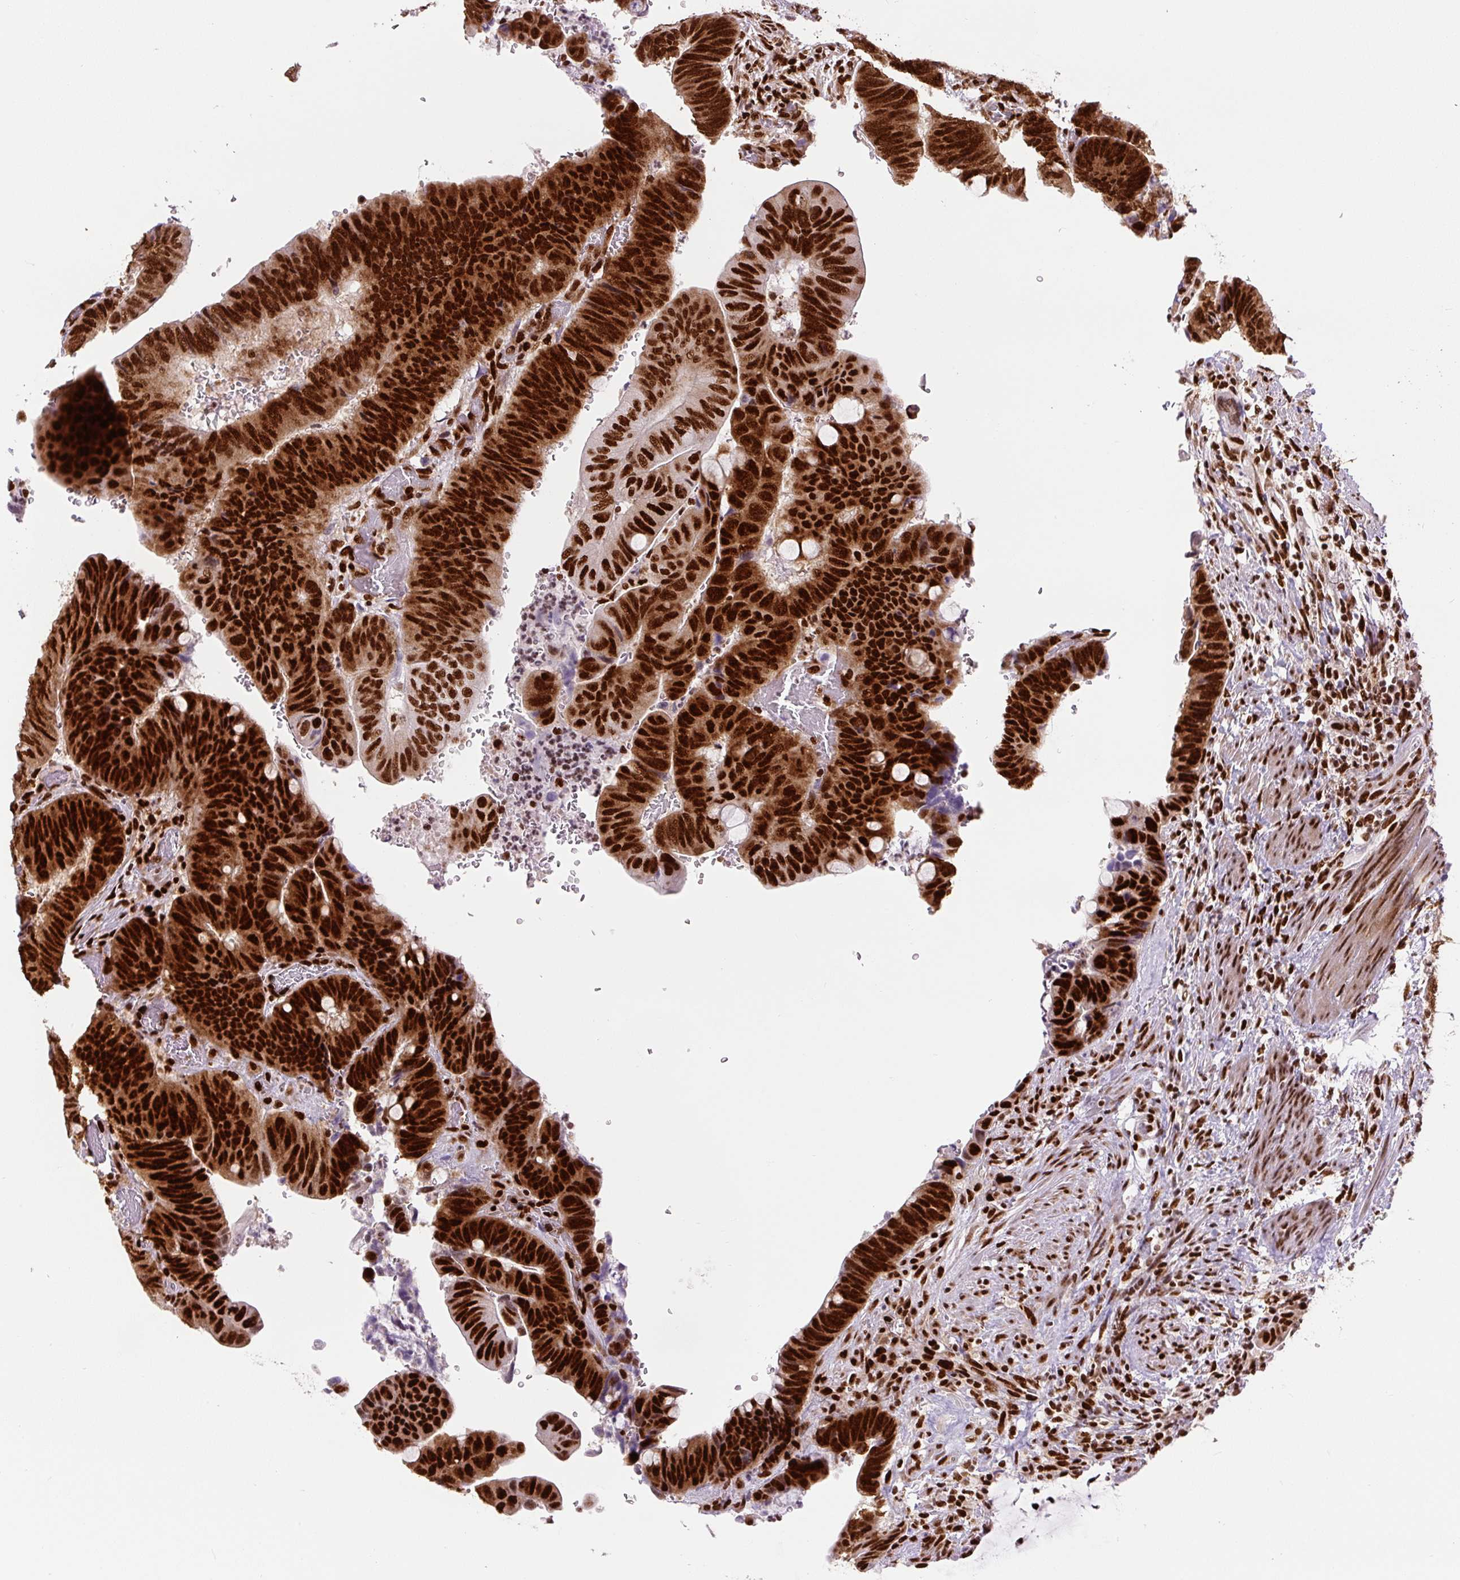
{"staining": {"intensity": "strong", "quantity": ">75%", "location": "nuclear"}, "tissue": "colorectal cancer", "cell_type": "Tumor cells", "image_type": "cancer", "snomed": [{"axis": "morphology", "description": "Normal tissue, NOS"}, {"axis": "morphology", "description": "Adenocarcinoma, NOS"}, {"axis": "topography", "description": "Rectum"}, {"axis": "topography", "description": "Peripheral nerve tissue"}], "caption": "Colorectal cancer (adenocarcinoma) tissue shows strong nuclear expression in about >75% of tumor cells The staining is performed using DAB brown chromogen to label protein expression. The nuclei are counter-stained blue using hematoxylin.", "gene": "FUS", "patient": {"sex": "male", "age": 92}}